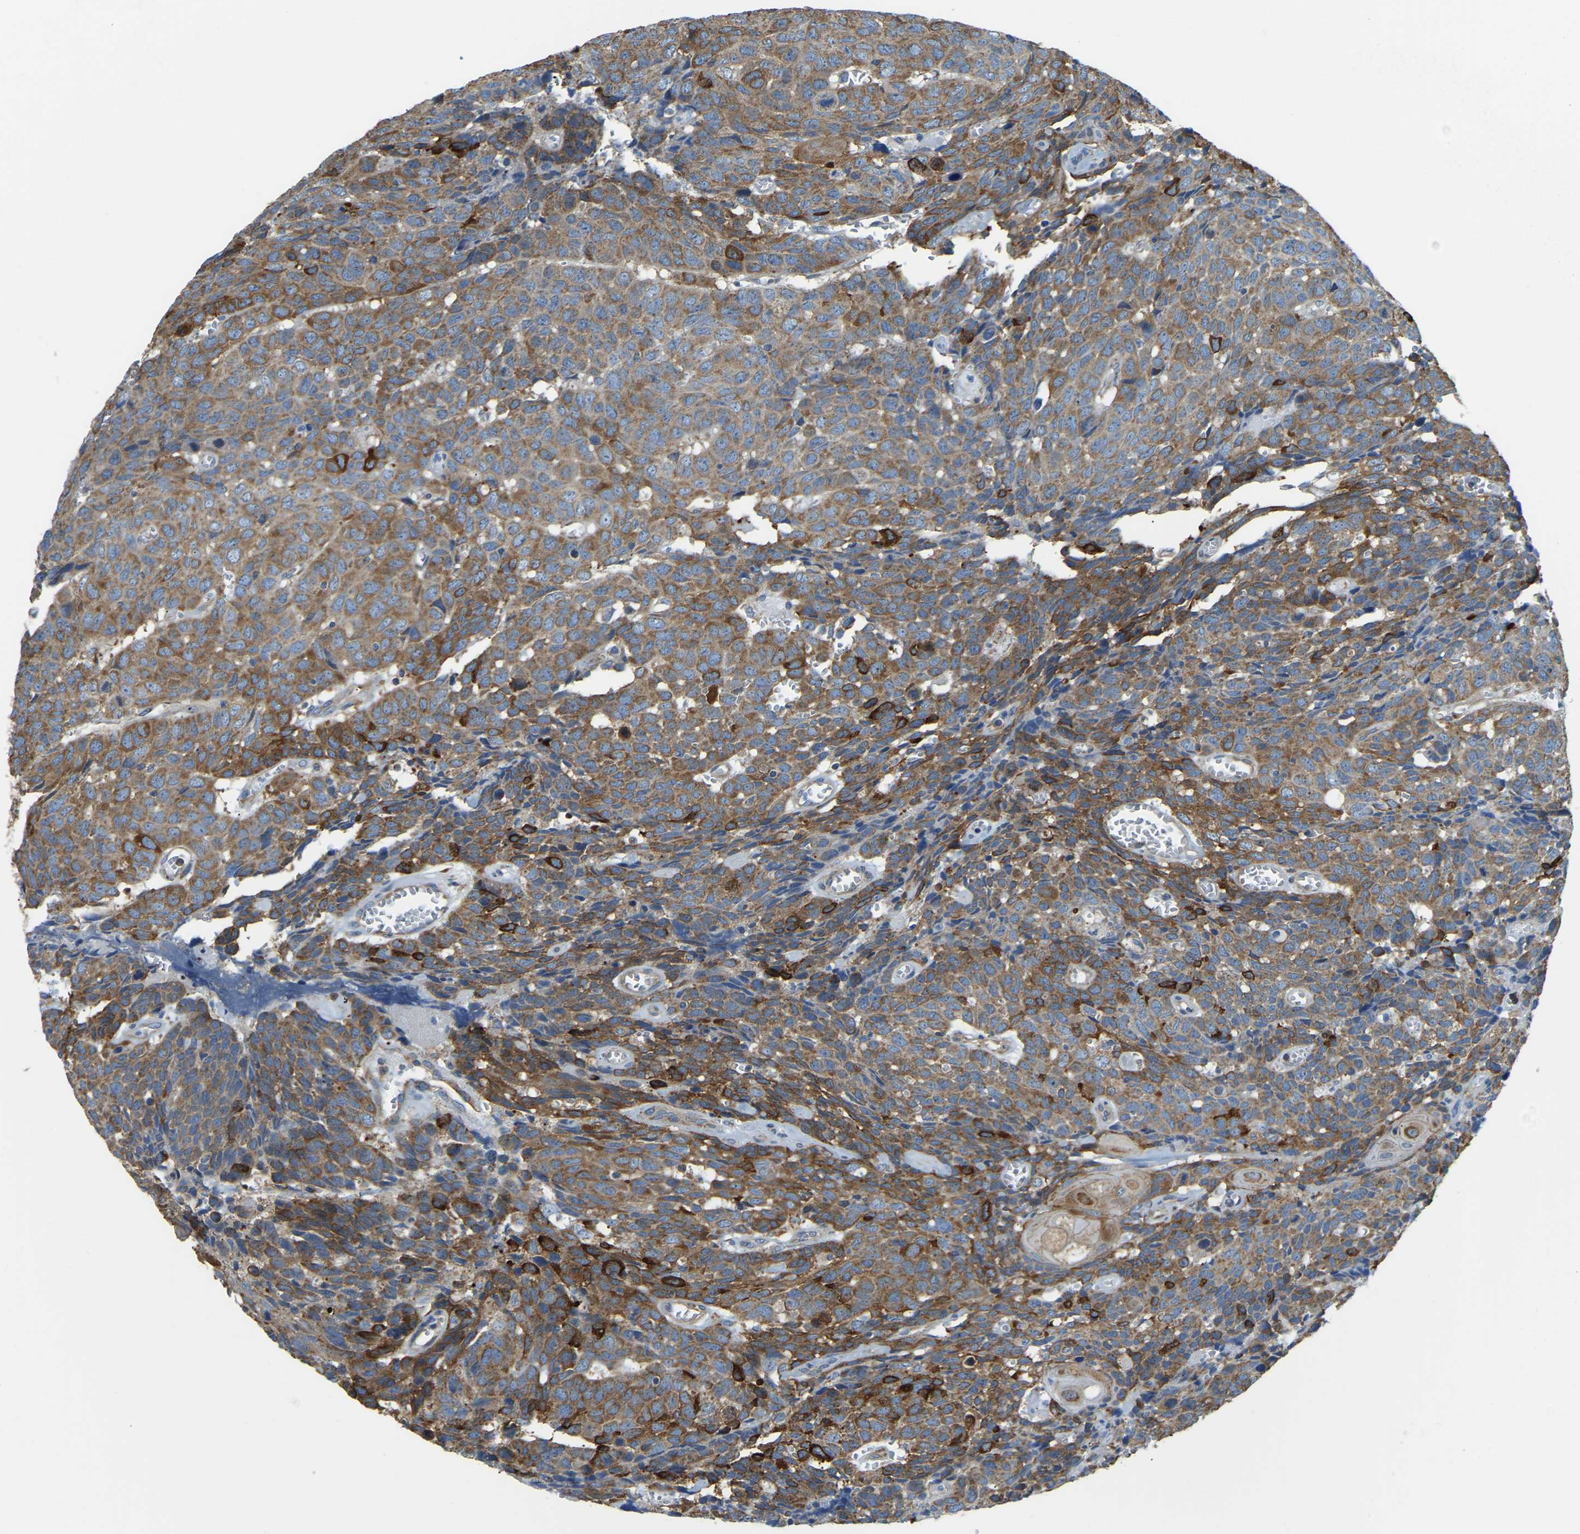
{"staining": {"intensity": "strong", "quantity": ">75%", "location": "cytoplasmic/membranous"}, "tissue": "head and neck cancer", "cell_type": "Tumor cells", "image_type": "cancer", "snomed": [{"axis": "morphology", "description": "Squamous cell carcinoma, NOS"}, {"axis": "topography", "description": "Head-Neck"}], "caption": "Protein staining of head and neck cancer (squamous cell carcinoma) tissue reveals strong cytoplasmic/membranous positivity in approximately >75% of tumor cells.", "gene": "AHNAK", "patient": {"sex": "male", "age": 66}}